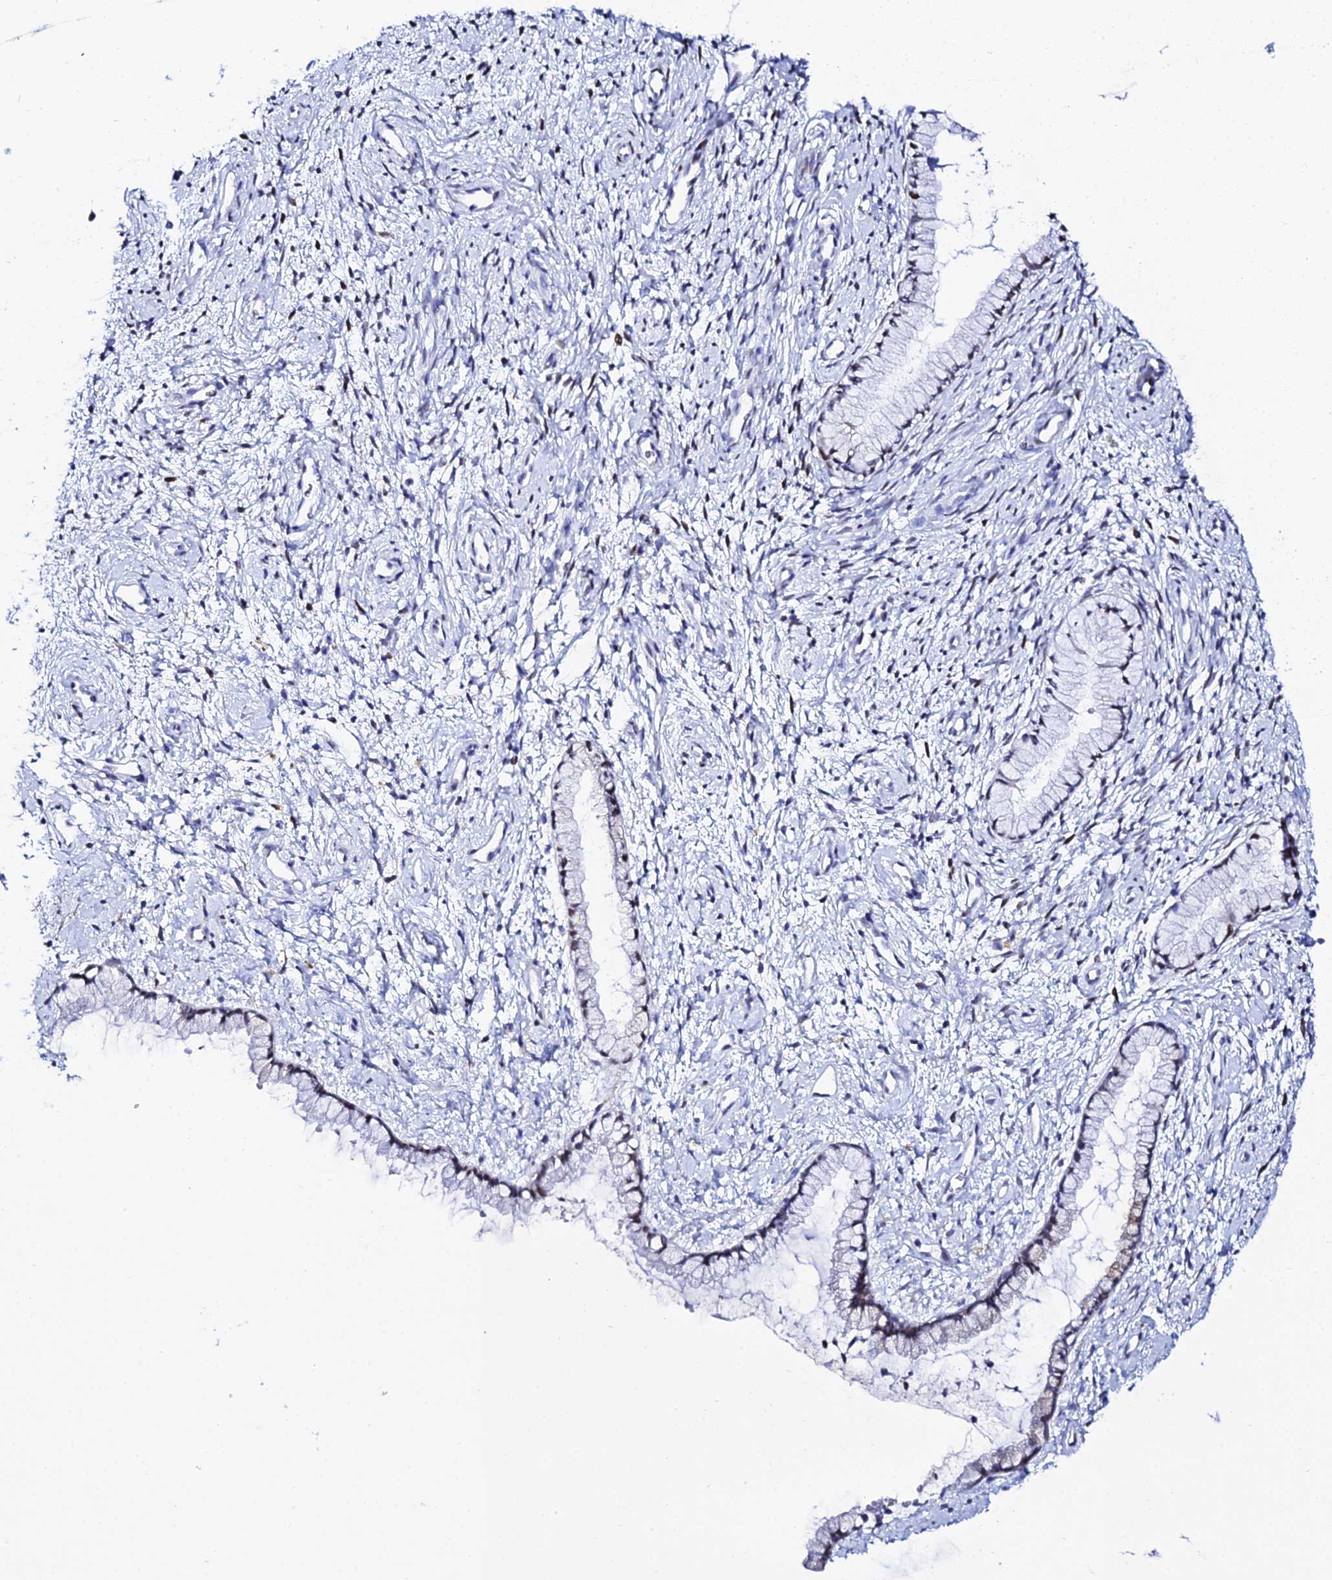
{"staining": {"intensity": "moderate", "quantity": "25%-75%", "location": "cytoplasmic/membranous,nuclear"}, "tissue": "cervix", "cell_type": "Glandular cells", "image_type": "normal", "snomed": [{"axis": "morphology", "description": "Normal tissue, NOS"}, {"axis": "topography", "description": "Cervix"}], "caption": "A high-resolution photomicrograph shows IHC staining of benign cervix, which reveals moderate cytoplasmic/membranous,nuclear expression in about 25%-75% of glandular cells. The protein of interest is stained brown, and the nuclei are stained in blue (DAB IHC with brightfield microscopy, high magnification).", "gene": "POFUT2", "patient": {"sex": "female", "age": 57}}